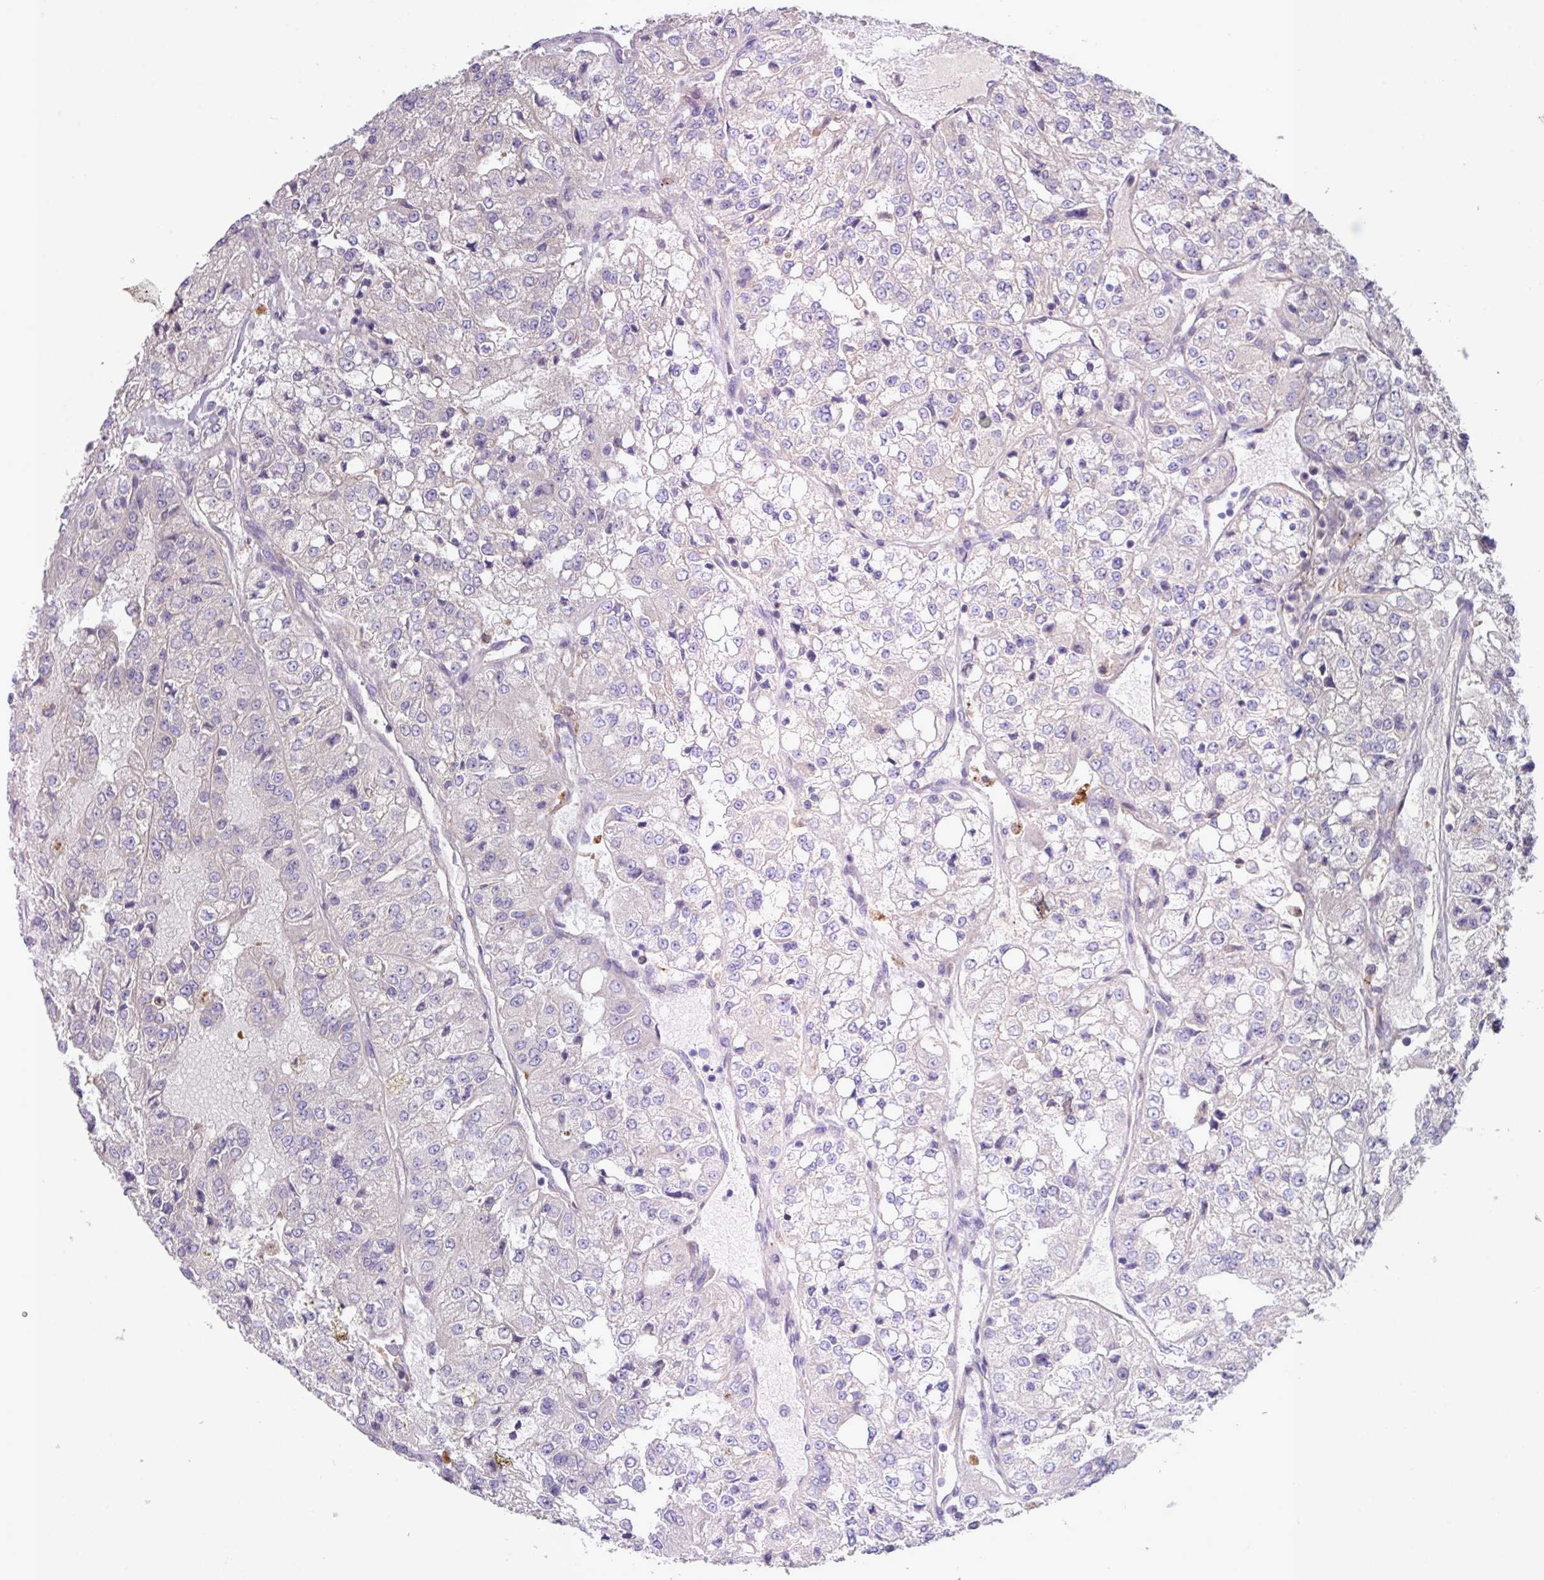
{"staining": {"intensity": "negative", "quantity": "none", "location": "none"}, "tissue": "renal cancer", "cell_type": "Tumor cells", "image_type": "cancer", "snomed": [{"axis": "morphology", "description": "Adenocarcinoma, NOS"}, {"axis": "topography", "description": "Kidney"}], "caption": "The micrograph demonstrates no staining of tumor cells in adenocarcinoma (renal). (Immunohistochemistry (ihc), brightfield microscopy, high magnification).", "gene": "IQCJ", "patient": {"sex": "female", "age": 63}}